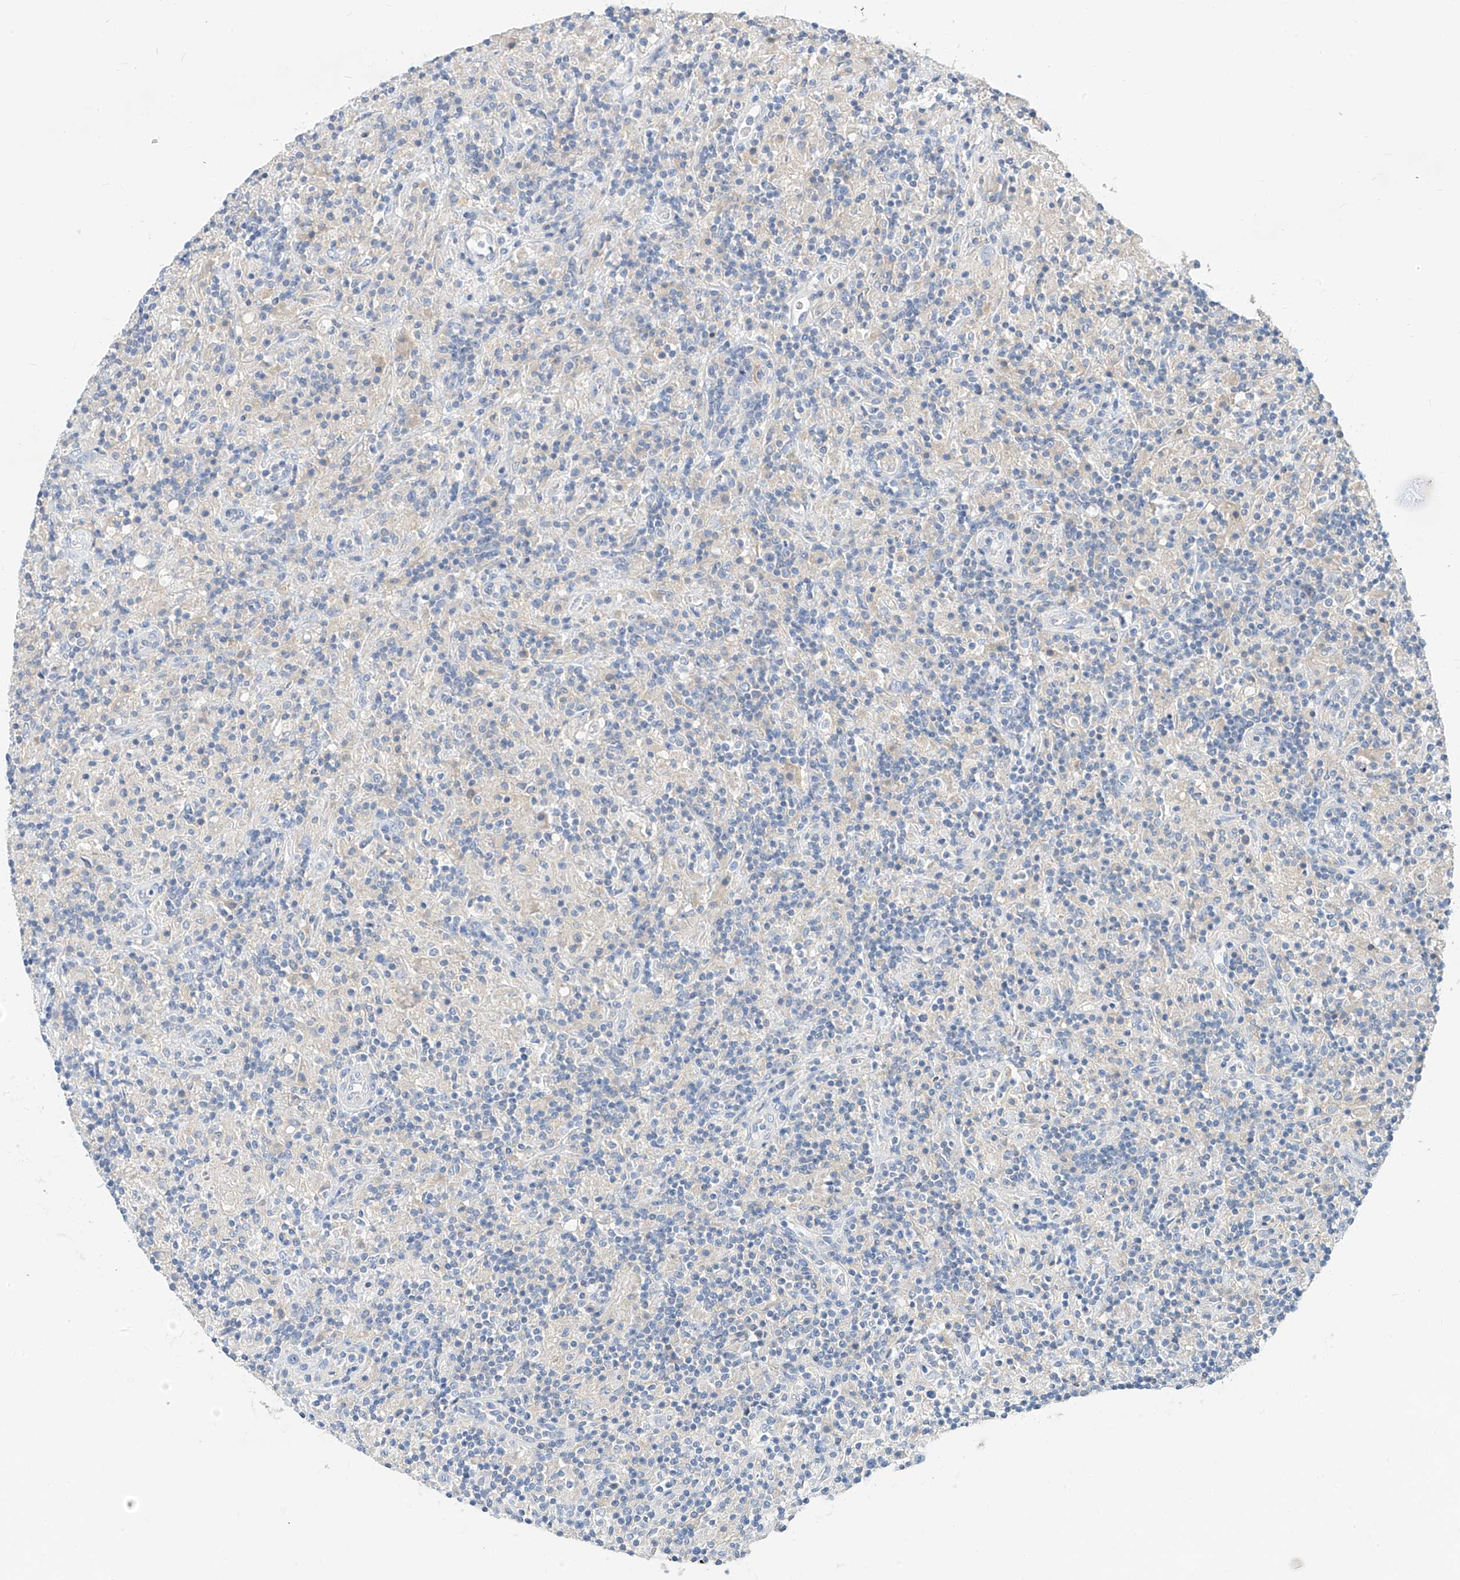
{"staining": {"intensity": "negative", "quantity": "none", "location": "none"}, "tissue": "lymphoma", "cell_type": "Tumor cells", "image_type": "cancer", "snomed": [{"axis": "morphology", "description": "Hodgkin's disease, NOS"}, {"axis": "topography", "description": "Lymph node"}], "caption": "Photomicrograph shows no protein expression in tumor cells of Hodgkin's disease tissue.", "gene": "ZZEF1", "patient": {"sex": "male", "age": 70}}